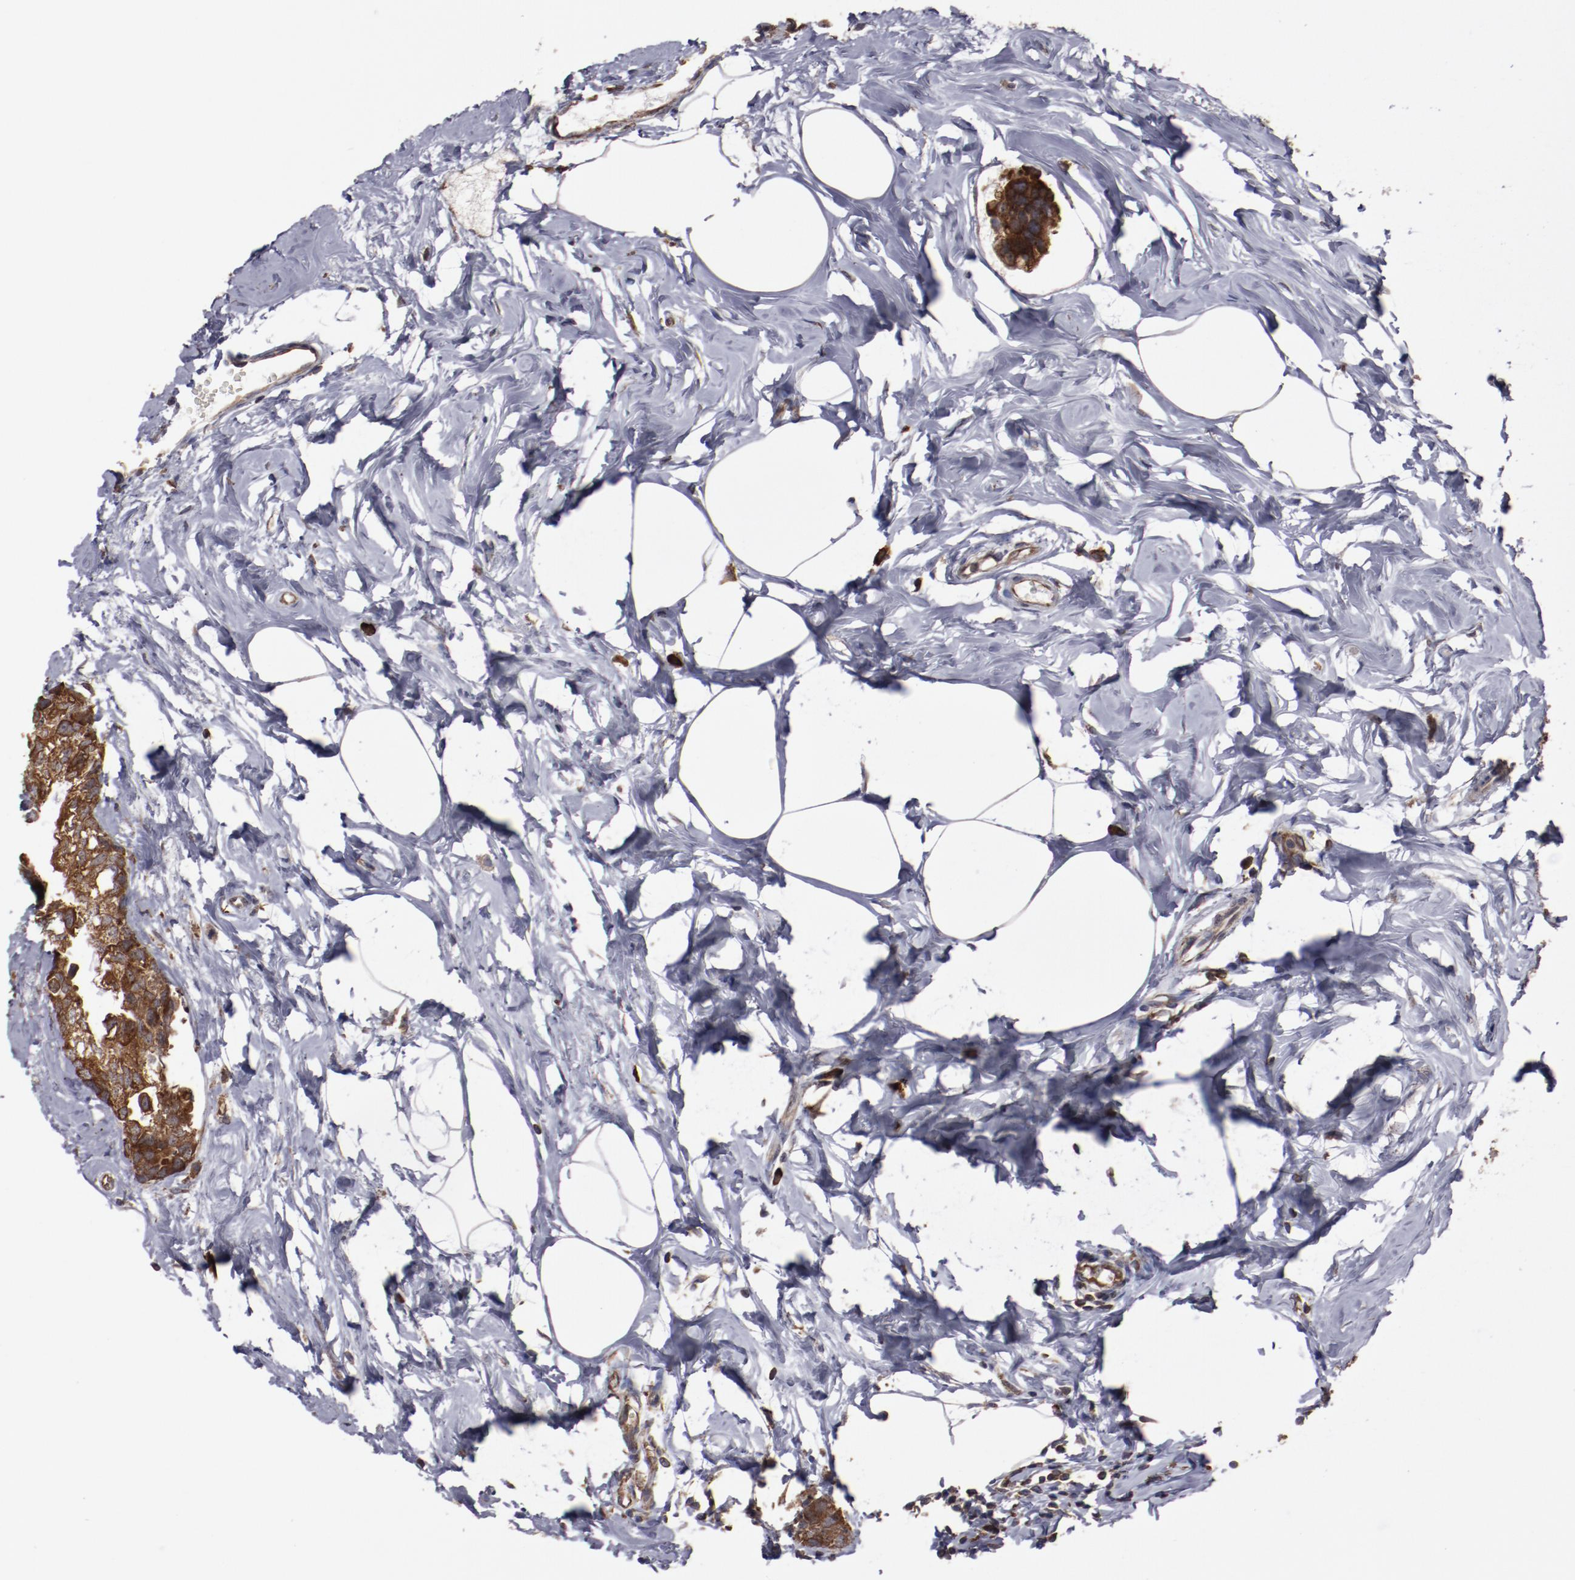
{"staining": {"intensity": "strong", "quantity": ">75%", "location": "cytoplasmic/membranous"}, "tissue": "breast cancer", "cell_type": "Tumor cells", "image_type": "cancer", "snomed": [{"axis": "morphology", "description": "Normal tissue, NOS"}, {"axis": "morphology", "description": "Duct carcinoma"}, {"axis": "topography", "description": "Breast"}], "caption": "Breast cancer stained for a protein (brown) exhibits strong cytoplasmic/membranous positive staining in approximately >75% of tumor cells.", "gene": "RPS4Y1", "patient": {"sex": "female", "age": 50}}